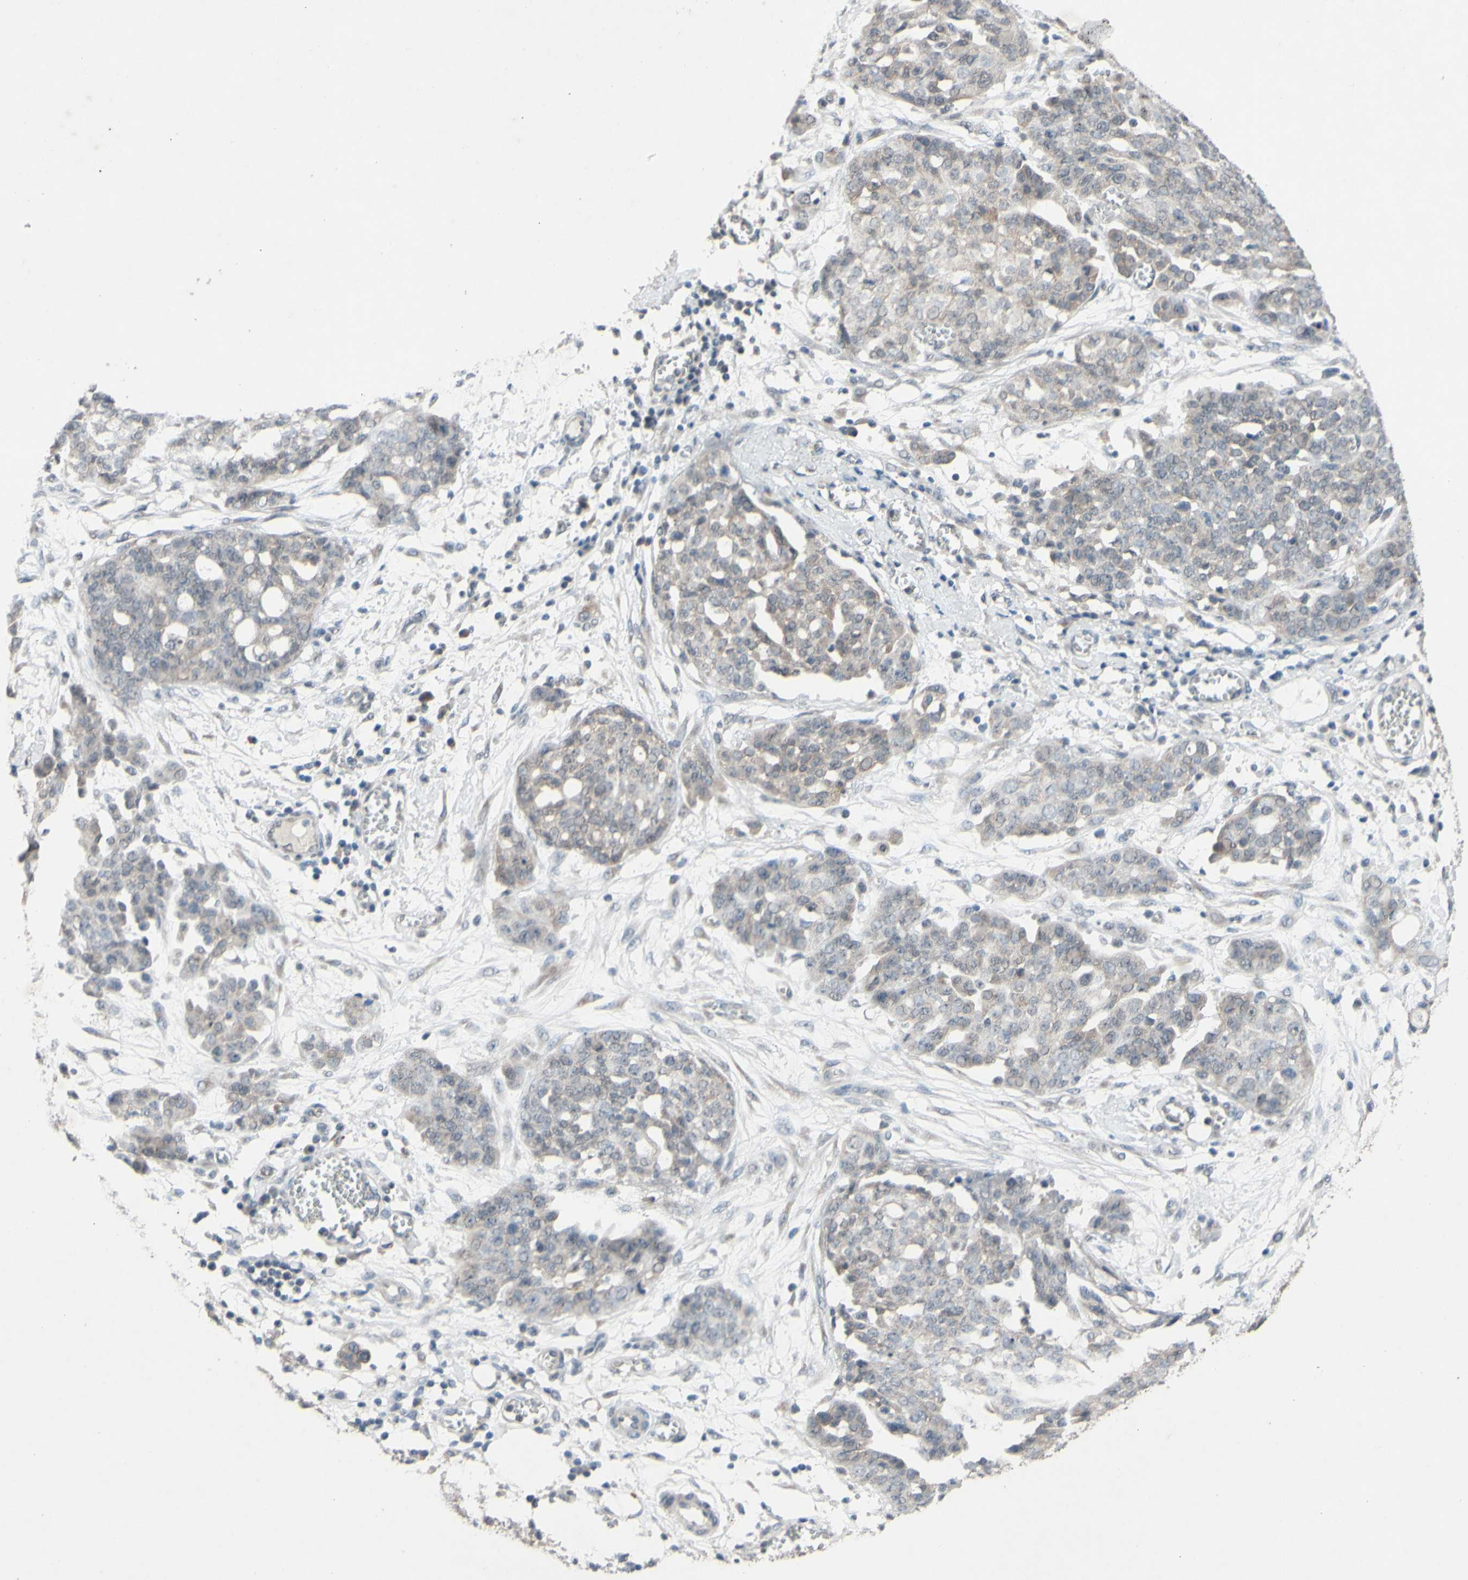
{"staining": {"intensity": "weak", "quantity": "25%-75%", "location": "cytoplasmic/membranous"}, "tissue": "ovarian cancer", "cell_type": "Tumor cells", "image_type": "cancer", "snomed": [{"axis": "morphology", "description": "Cystadenocarcinoma, serous, NOS"}, {"axis": "topography", "description": "Soft tissue"}, {"axis": "topography", "description": "Ovary"}], "caption": "Serous cystadenocarcinoma (ovarian) was stained to show a protein in brown. There is low levels of weak cytoplasmic/membranous expression in approximately 25%-75% of tumor cells.", "gene": "CDCP1", "patient": {"sex": "female", "age": 57}}